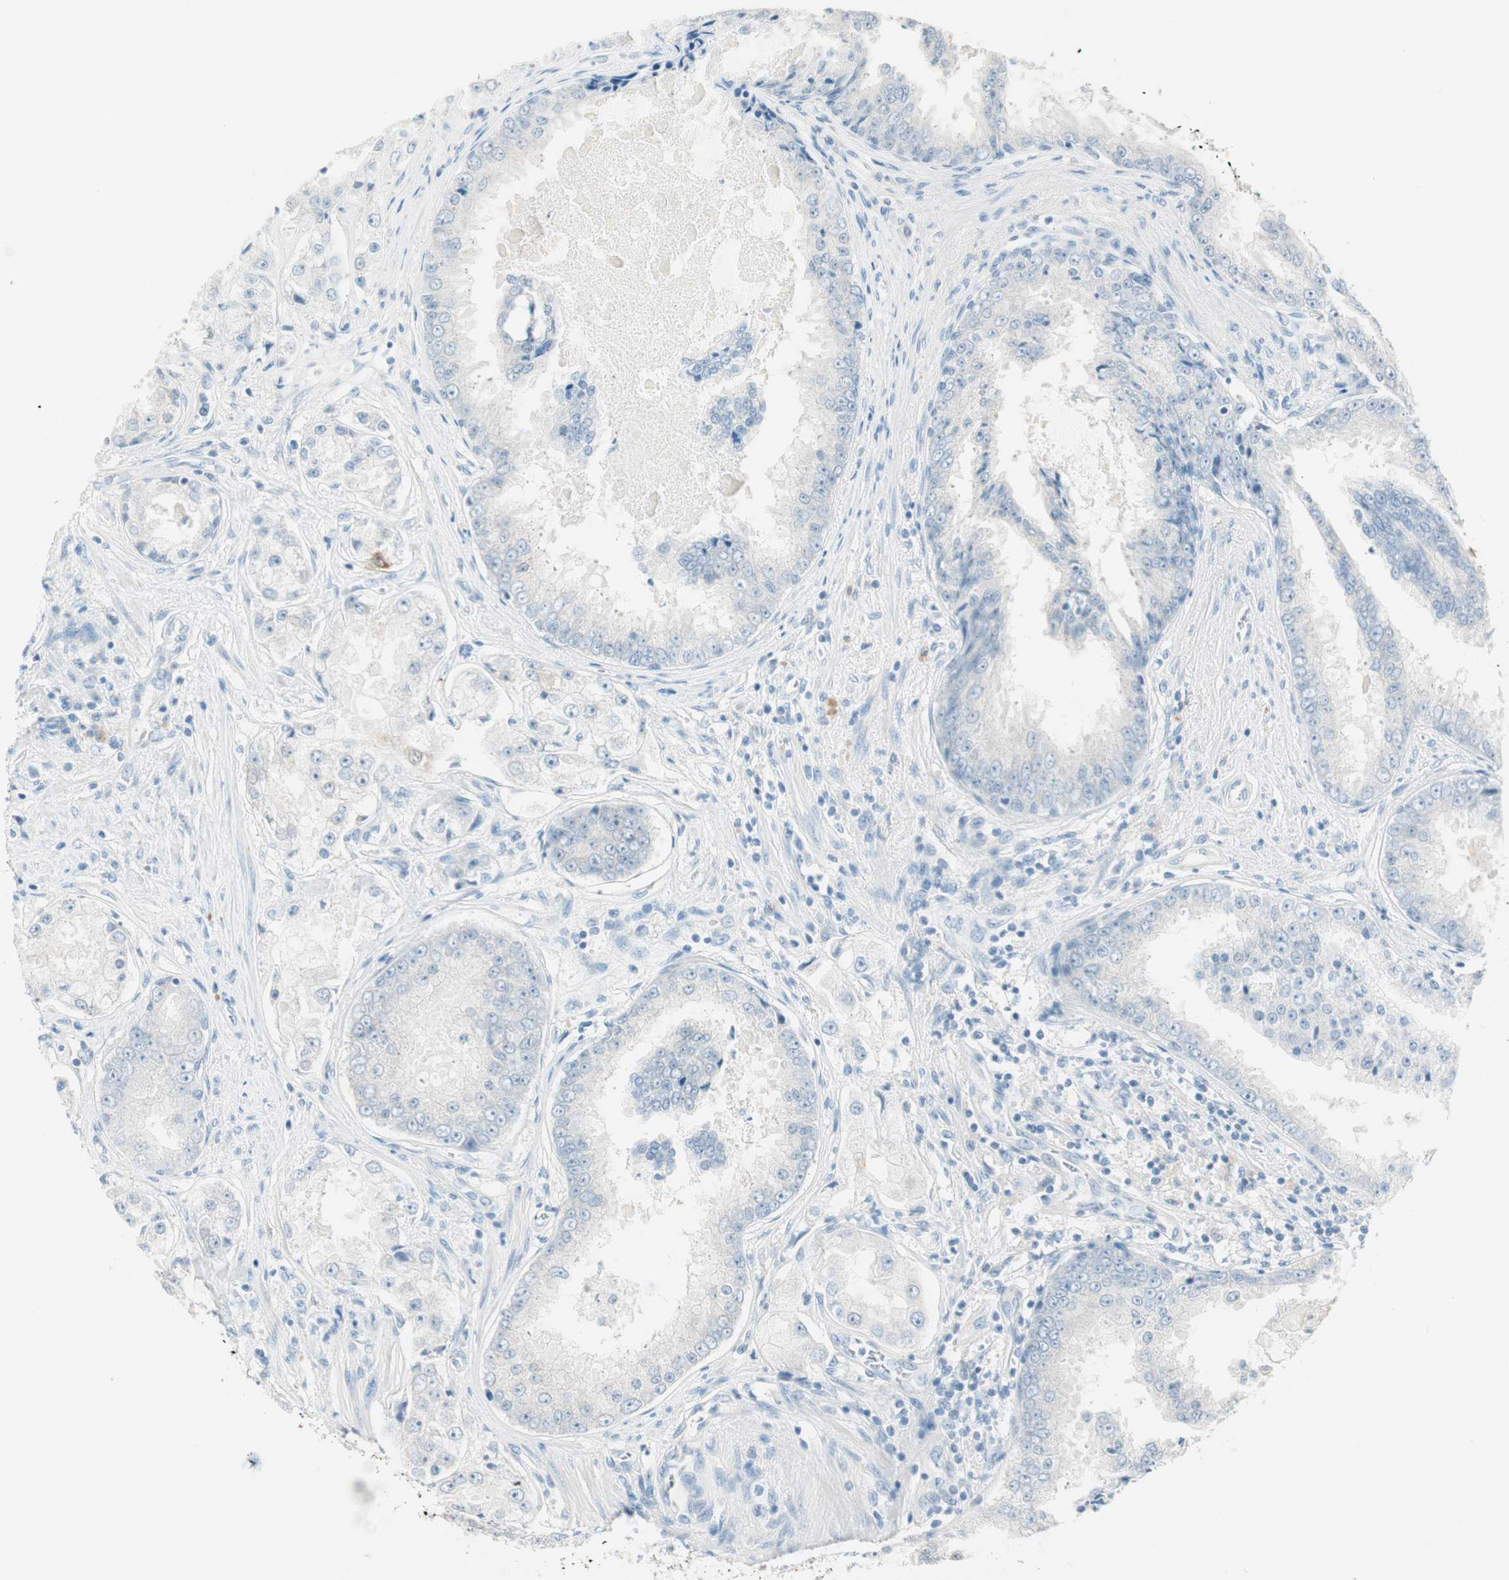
{"staining": {"intensity": "negative", "quantity": "none", "location": "none"}, "tissue": "prostate cancer", "cell_type": "Tumor cells", "image_type": "cancer", "snomed": [{"axis": "morphology", "description": "Adenocarcinoma, High grade"}, {"axis": "topography", "description": "Prostate"}], "caption": "Prostate cancer was stained to show a protein in brown. There is no significant expression in tumor cells.", "gene": "HPGD", "patient": {"sex": "male", "age": 73}}